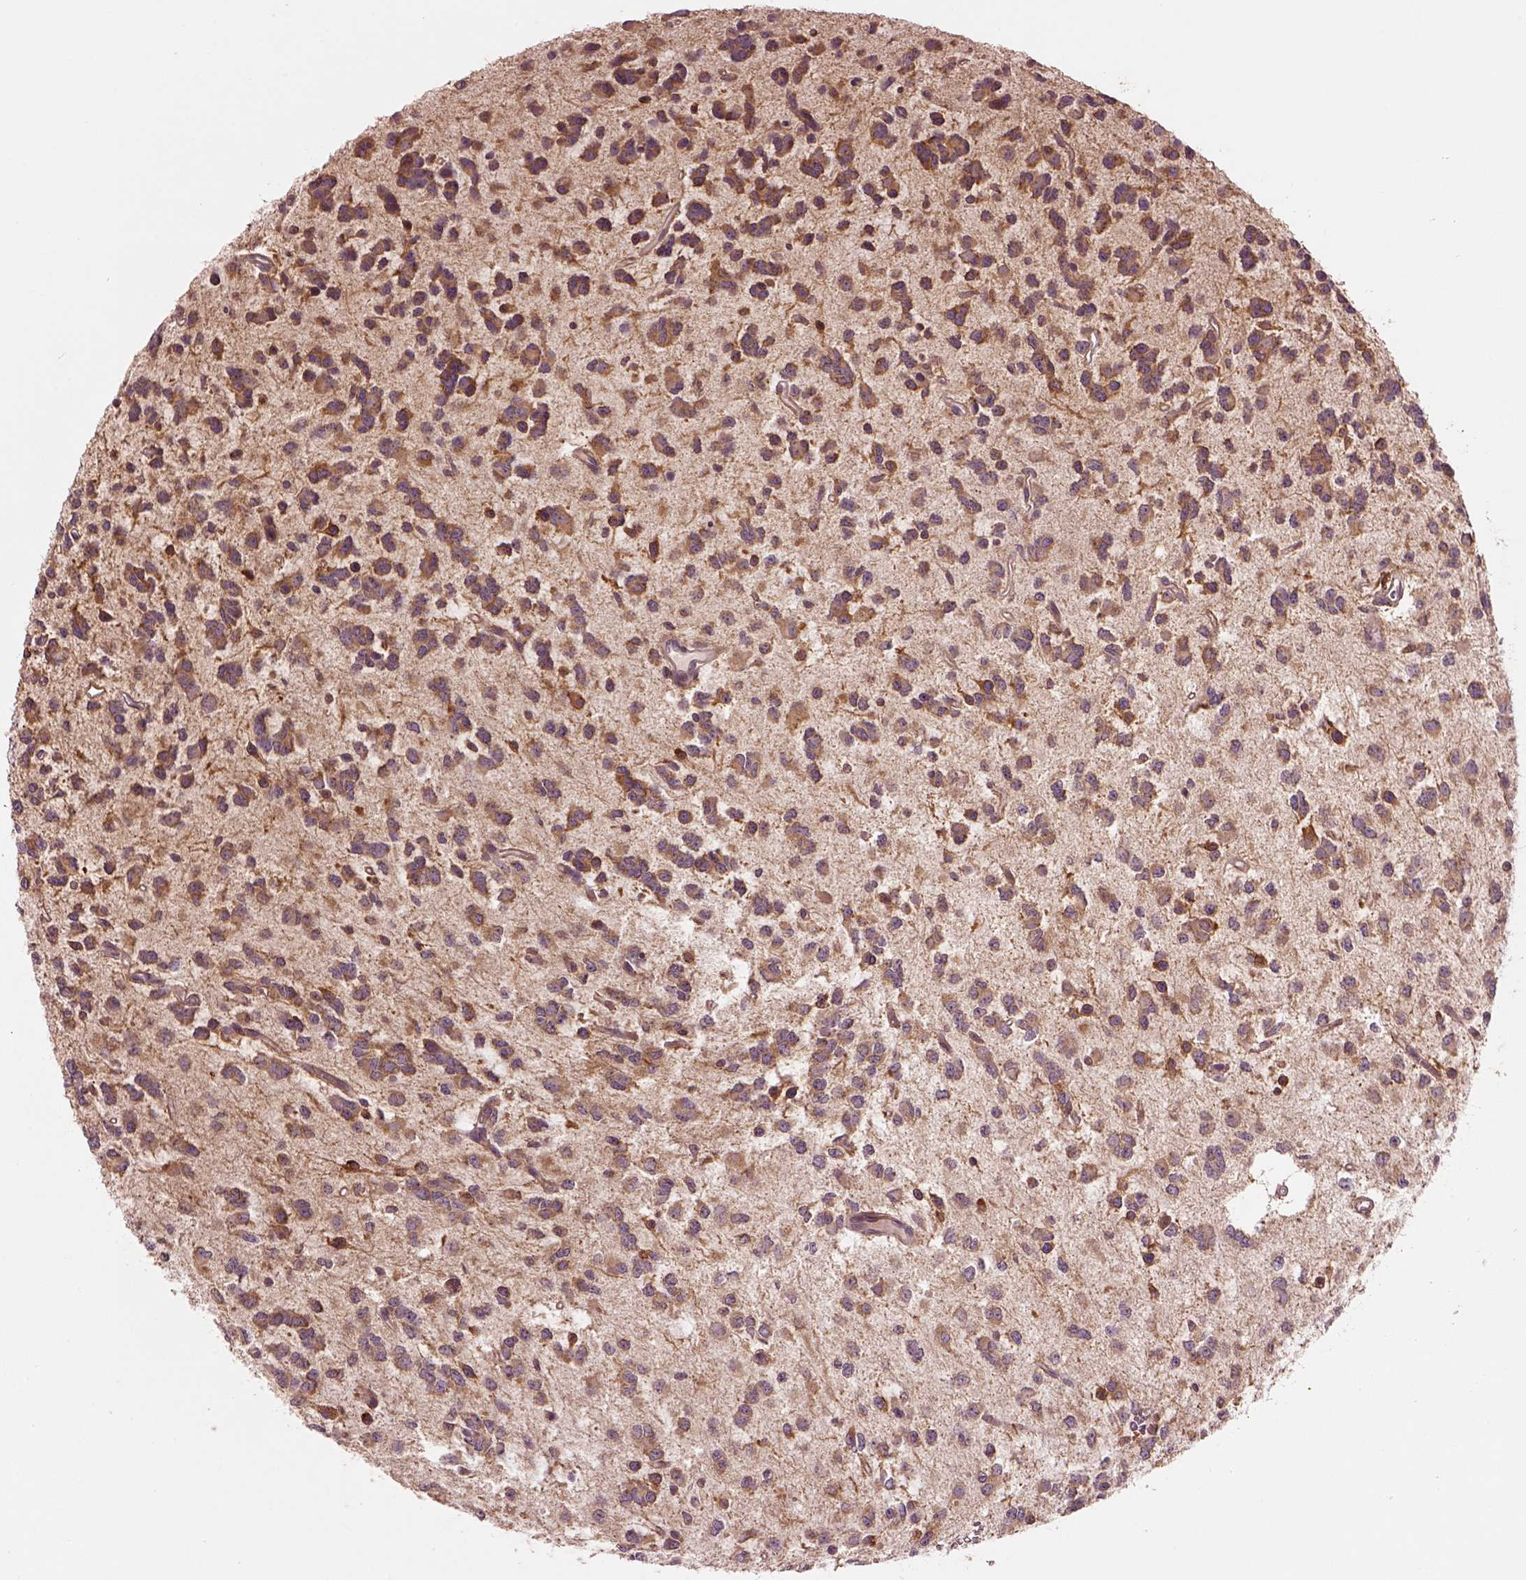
{"staining": {"intensity": "moderate", "quantity": ">75%", "location": "cytoplasmic/membranous"}, "tissue": "glioma", "cell_type": "Tumor cells", "image_type": "cancer", "snomed": [{"axis": "morphology", "description": "Glioma, malignant, Low grade"}, {"axis": "topography", "description": "Brain"}], "caption": "There is medium levels of moderate cytoplasmic/membranous staining in tumor cells of malignant glioma (low-grade), as demonstrated by immunohistochemical staining (brown color).", "gene": "MTHFS", "patient": {"sex": "female", "age": 45}}